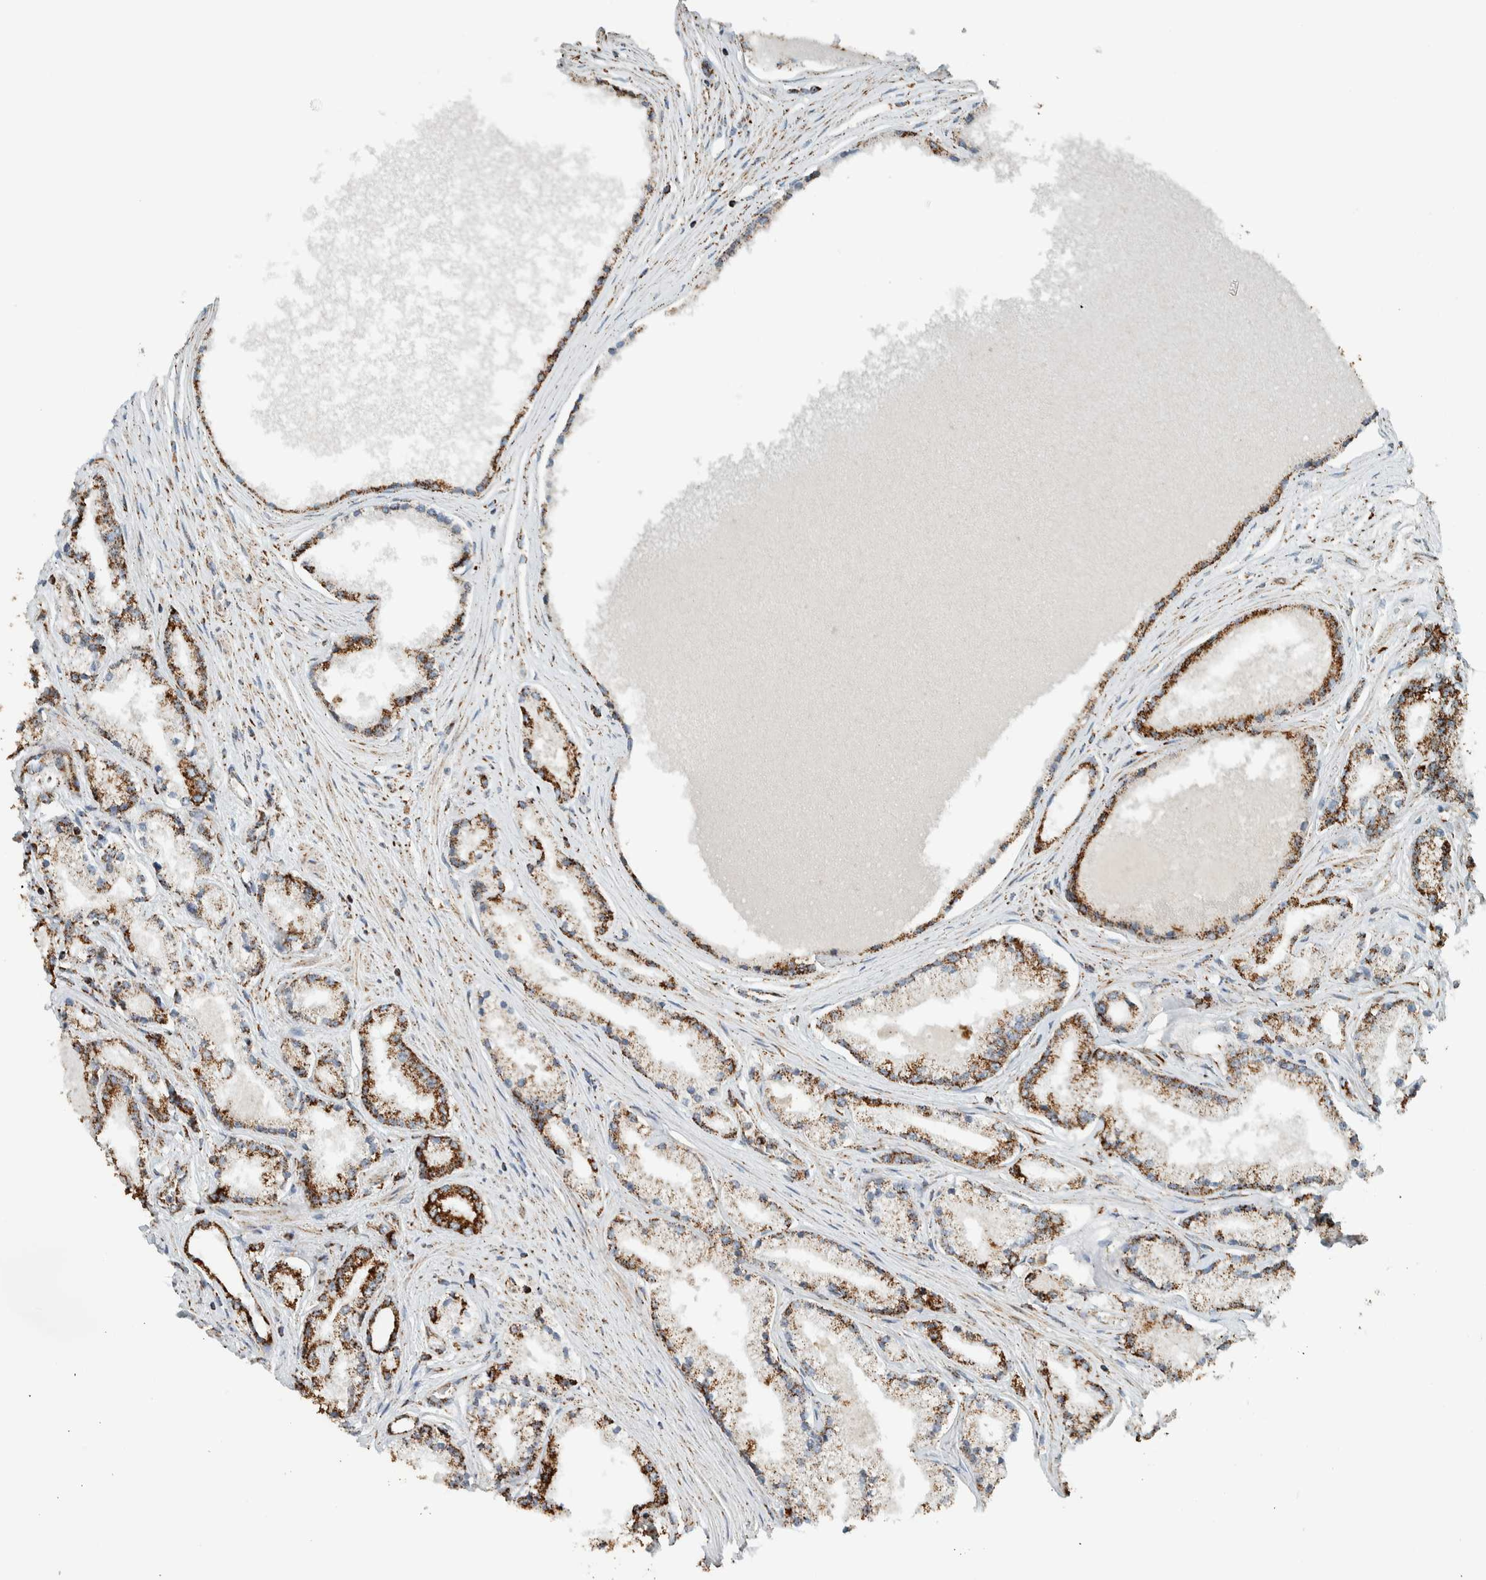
{"staining": {"intensity": "strong", "quantity": ">75%", "location": "cytoplasmic/membranous"}, "tissue": "prostate cancer", "cell_type": "Tumor cells", "image_type": "cancer", "snomed": [{"axis": "morphology", "description": "Adenocarcinoma, High grade"}, {"axis": "topography", "description": "Prostate"}], "caption": "Prostate cancer stained for a protein (brown) reveals strong cytoplasmic/membranous positive staining in approximately >75% of tumor cells.", "gene": "ZNF454", "patient": {"sex": "male", "age": 71}}